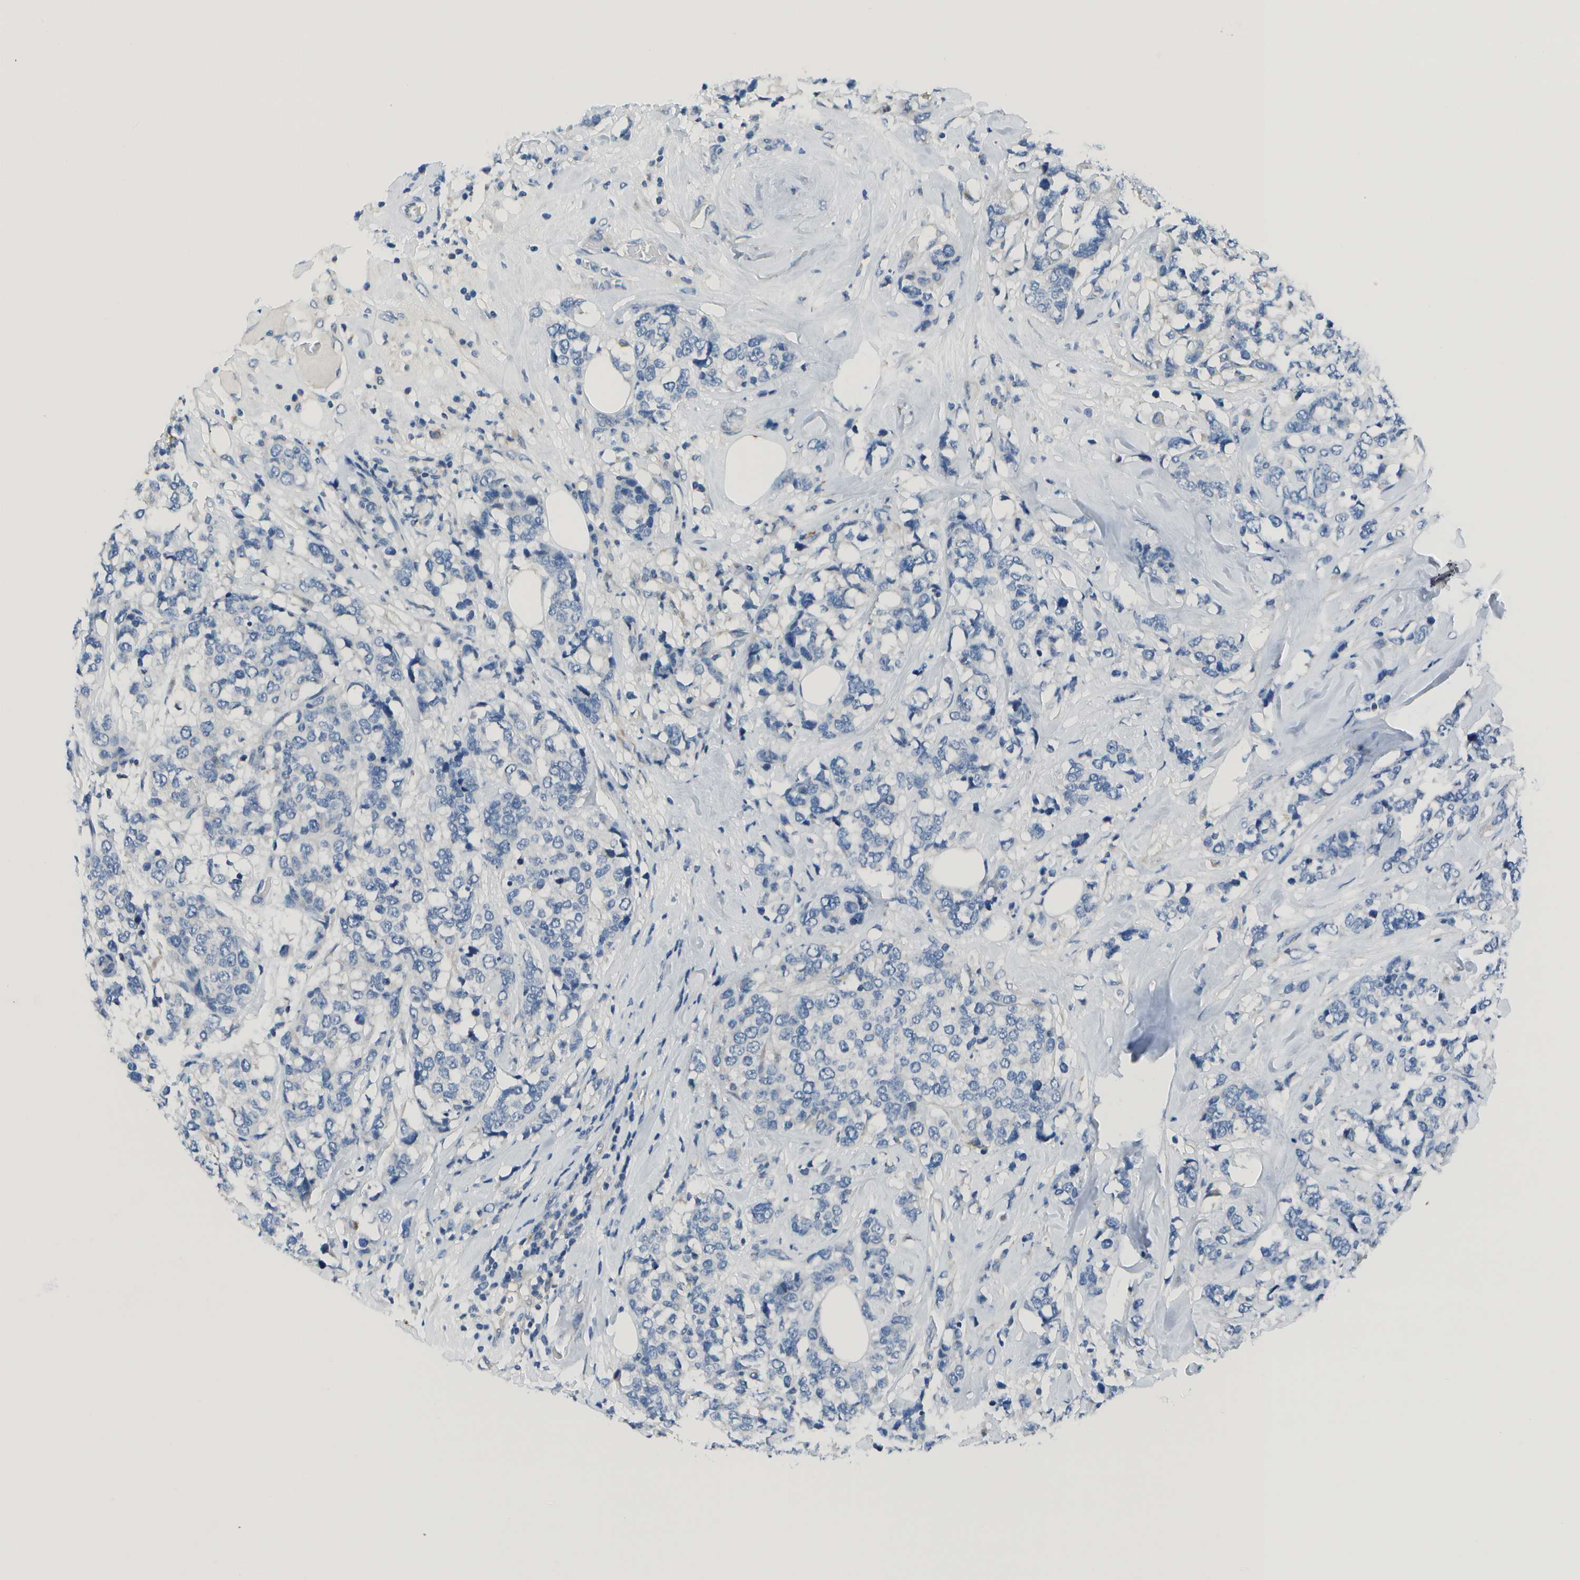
{"staining": {"intensity": "negative", "quantity": "none", "location": "none"}, "tissue": "breast cancer", "cell_type": "Tumor cells", "image_type": "cancer", "snomed": [{"axis": "morphology", "description": "Lobular carcinoma"}, {"axis": "topography", "description": "Breast"}], "caption": "High power microscopy image of an immunohistochemistry photomicrograph of lobular carcinoma (breast), revealing no significant staining in tumor cells. (DAB (3,3'-diaminobenzidine) immunohistochemistry with hematoxylin counter stain).", "gene": "DCT", "patient": {"sex": "female", "age": 59}}